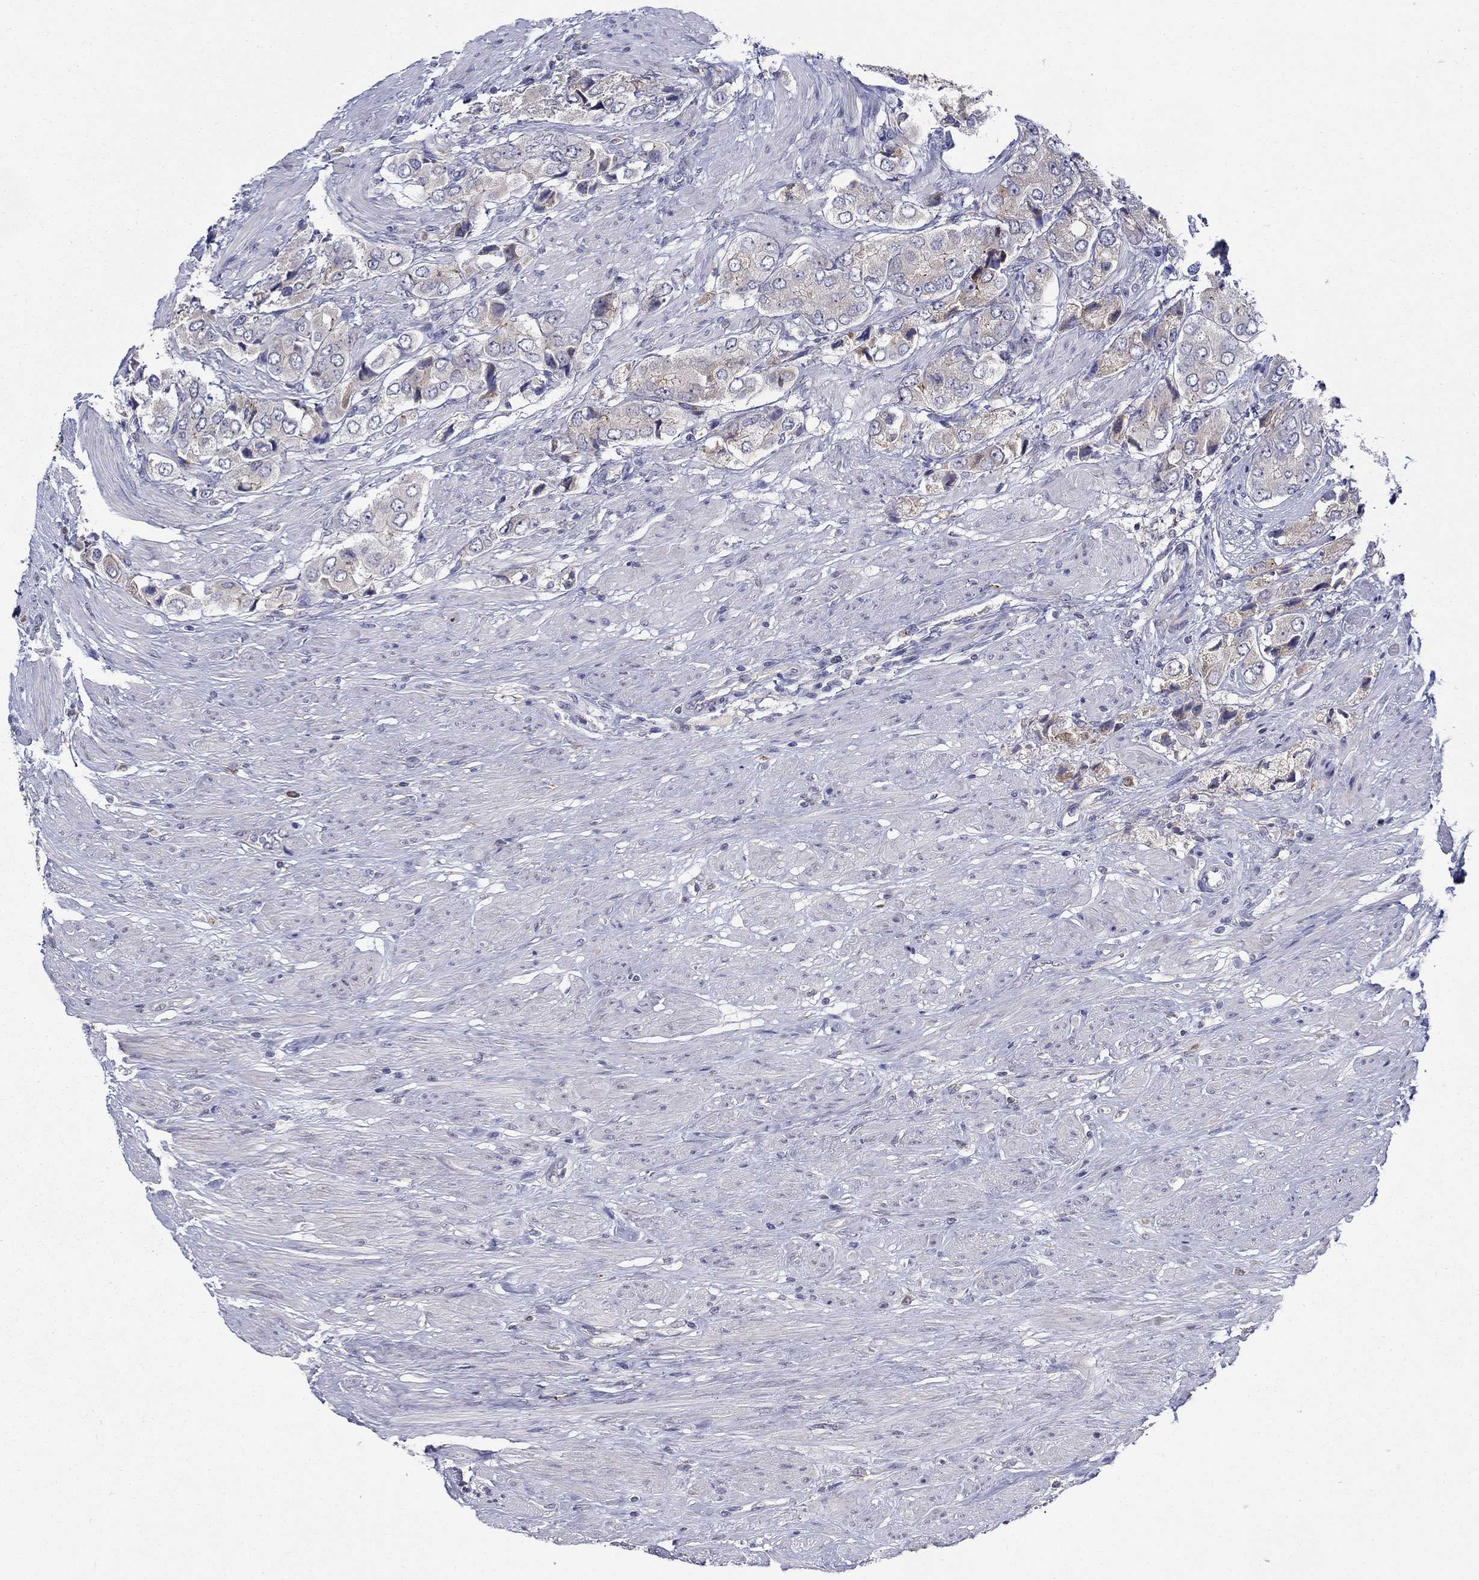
{"staining": {"intensity": "weak", "quantity": "25%-75%", "location": "cytoplasmic/membranous"}, "tissue": "prostate cancer", "cell_type": "Tumor cells", "image_type": "cancer", "snomed": [{"axis": "morphology", "description": "Adenocarcinoma, Low grade"}, {"axis": "topography", "description": "Prostate"}], "caption": "This is an image of immunohistochemistry staining of prostate cancer (adenocarcinoma (low-grade)), which shows weak staining in the cytoplasmic/membranous of tumor cells.", "gene": "QRFPR", "patient": {"sex": "male", "age": 69}}